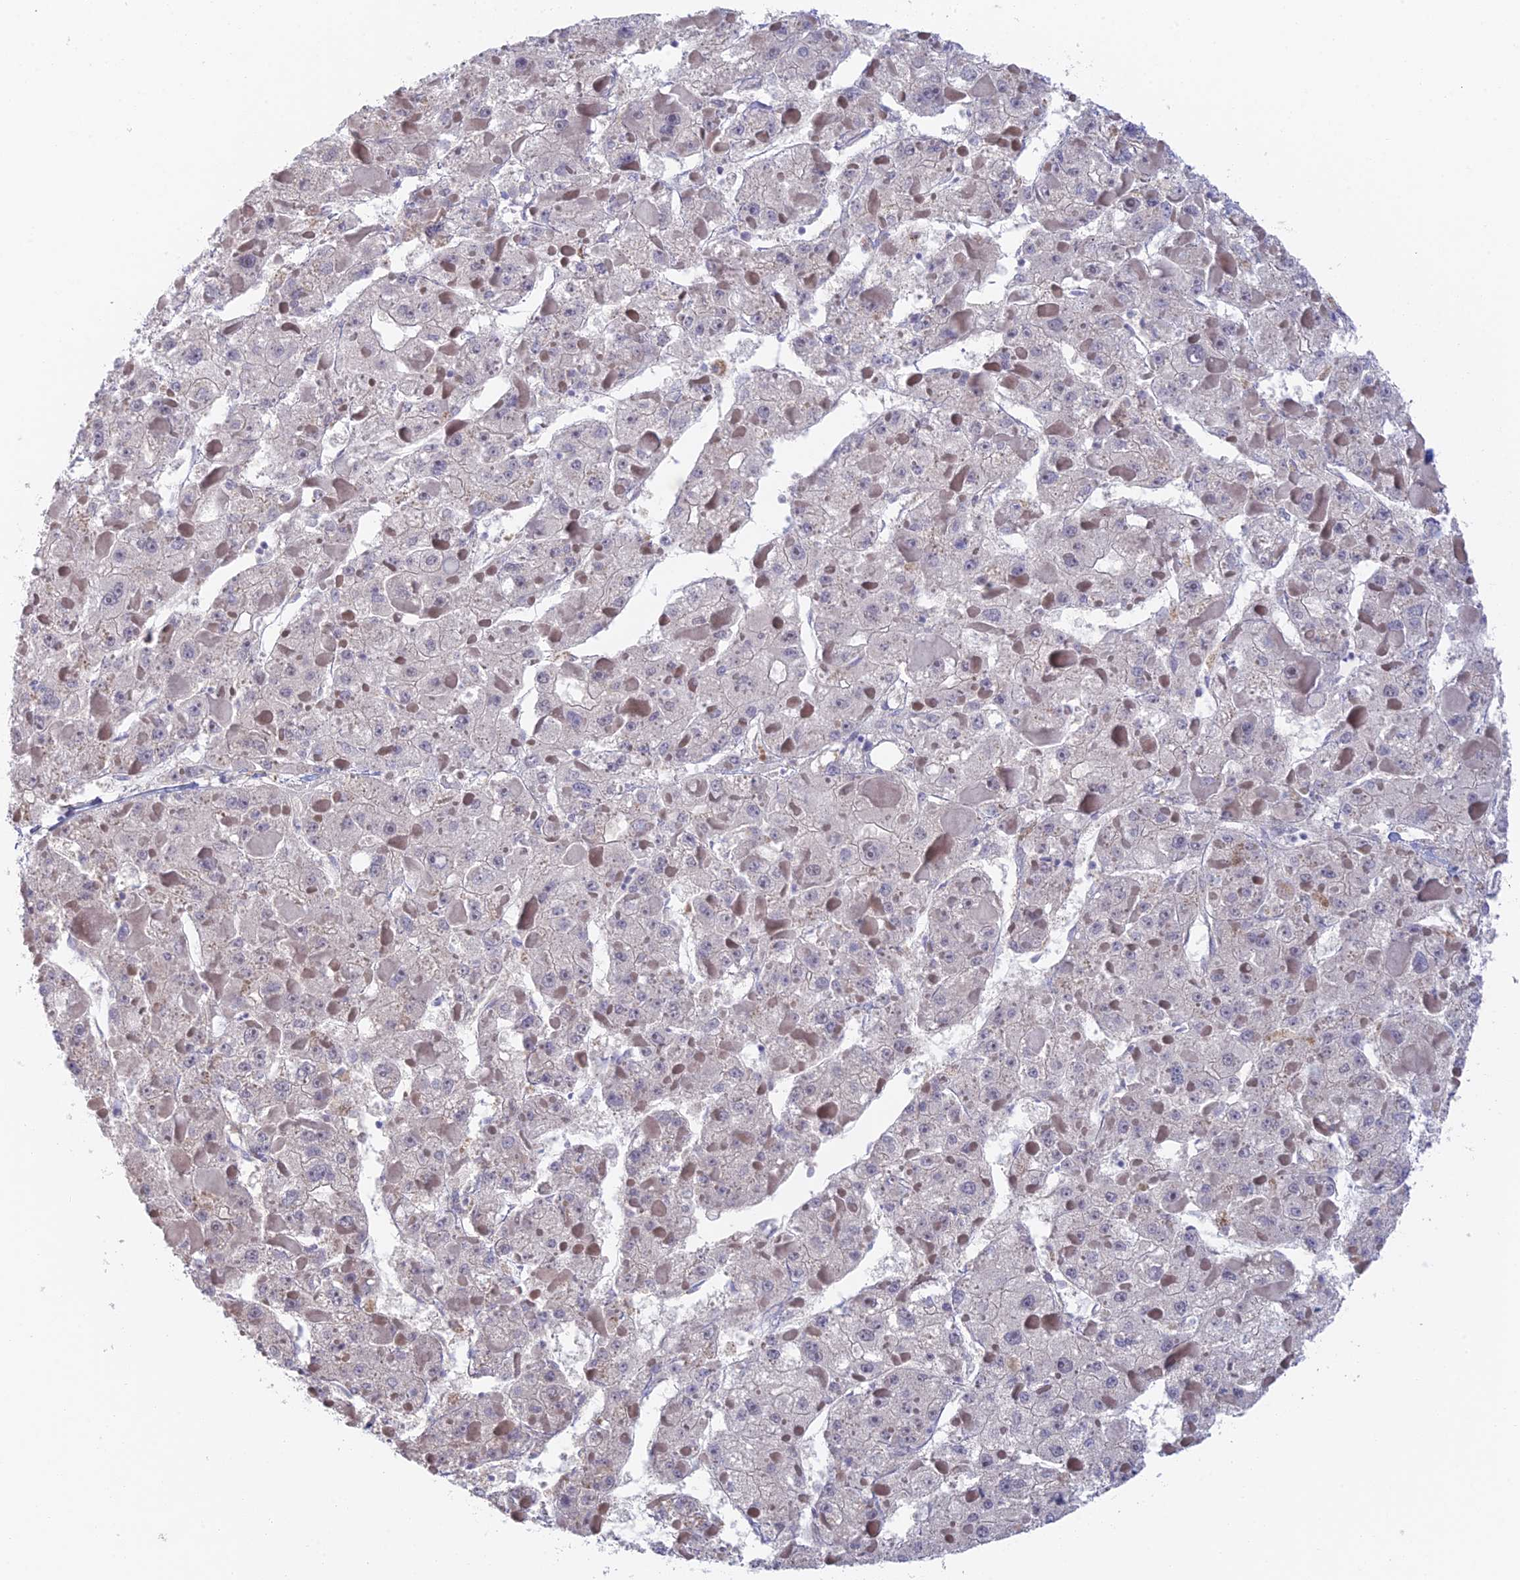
{"staining": {"intensity": "negative", "quantity": "none", "location": "none"}, "tissue": "liver cancer", "cell_type": "Tumor cells", "image_type": "cancer", "snomed": [{"axis": "morphology", "description": "Carcinoma, Hepatocellular, NOS"}, {"axis": "topography", "description": "Liver"}], "caption": "DAB (3,3'-diaminobenzidine) immunohistochemical staining of human liver cancer exhibits no significant positivity in tumor cells.", "gene": "ZUP1", "patient": {"sex": "female", "age": 73}}